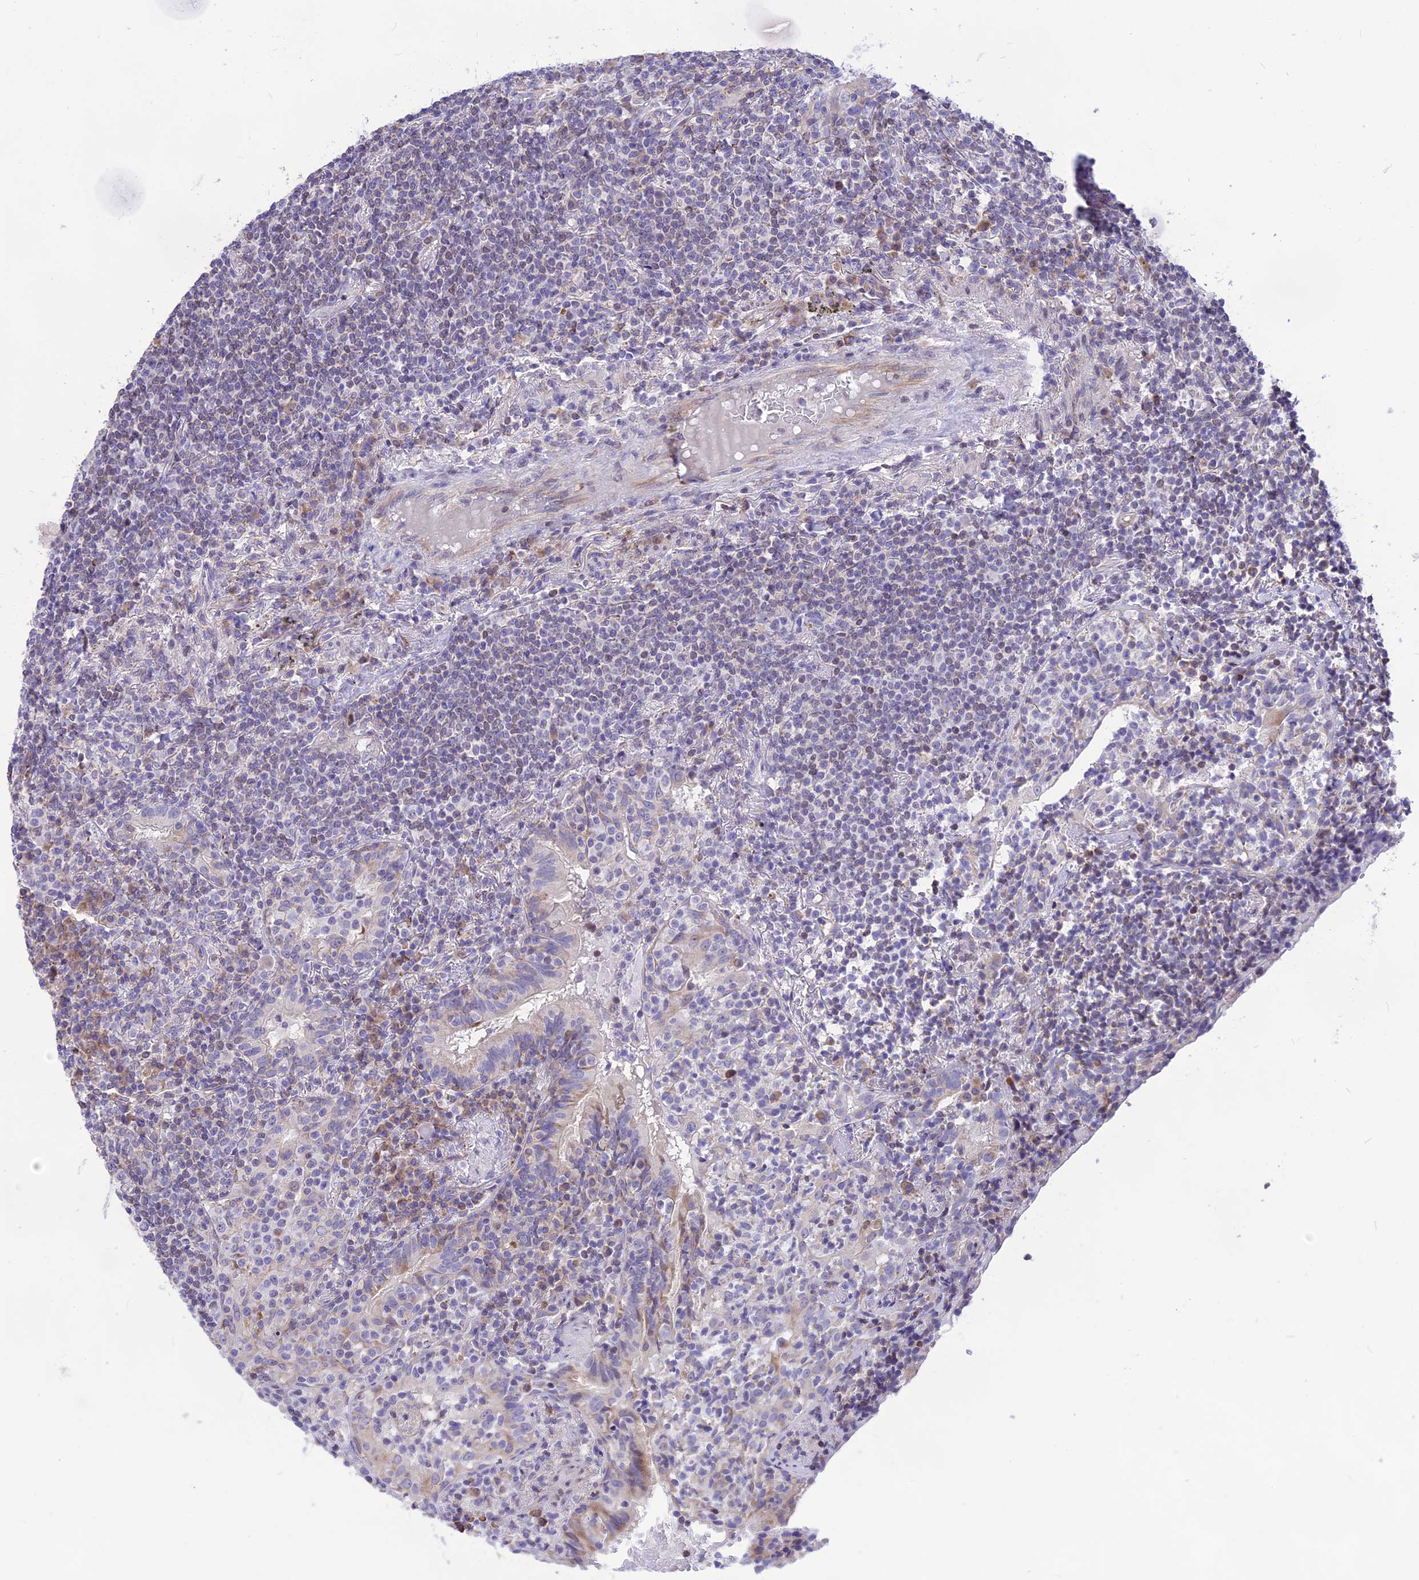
{"staining": {"intensity": "negative", "quantity": "none", "location": "none"}, "tissue": "lymphoma", "cell_type": "Tumor cells", "image_type": "cancer", "snomed": [{"axis": "morphology", "description": "Malignant lymphoma, non-Hodgkin's type, Low grade"}, {"axis": "topography", "description": "Lung"}], "caption": "Tumor cells show no significant protein expression in malignant lymphoma, non-Hodgkin's type (low-grade).", "gene": "DOC2B", "patient": {"sex": "female", "age": 71}}